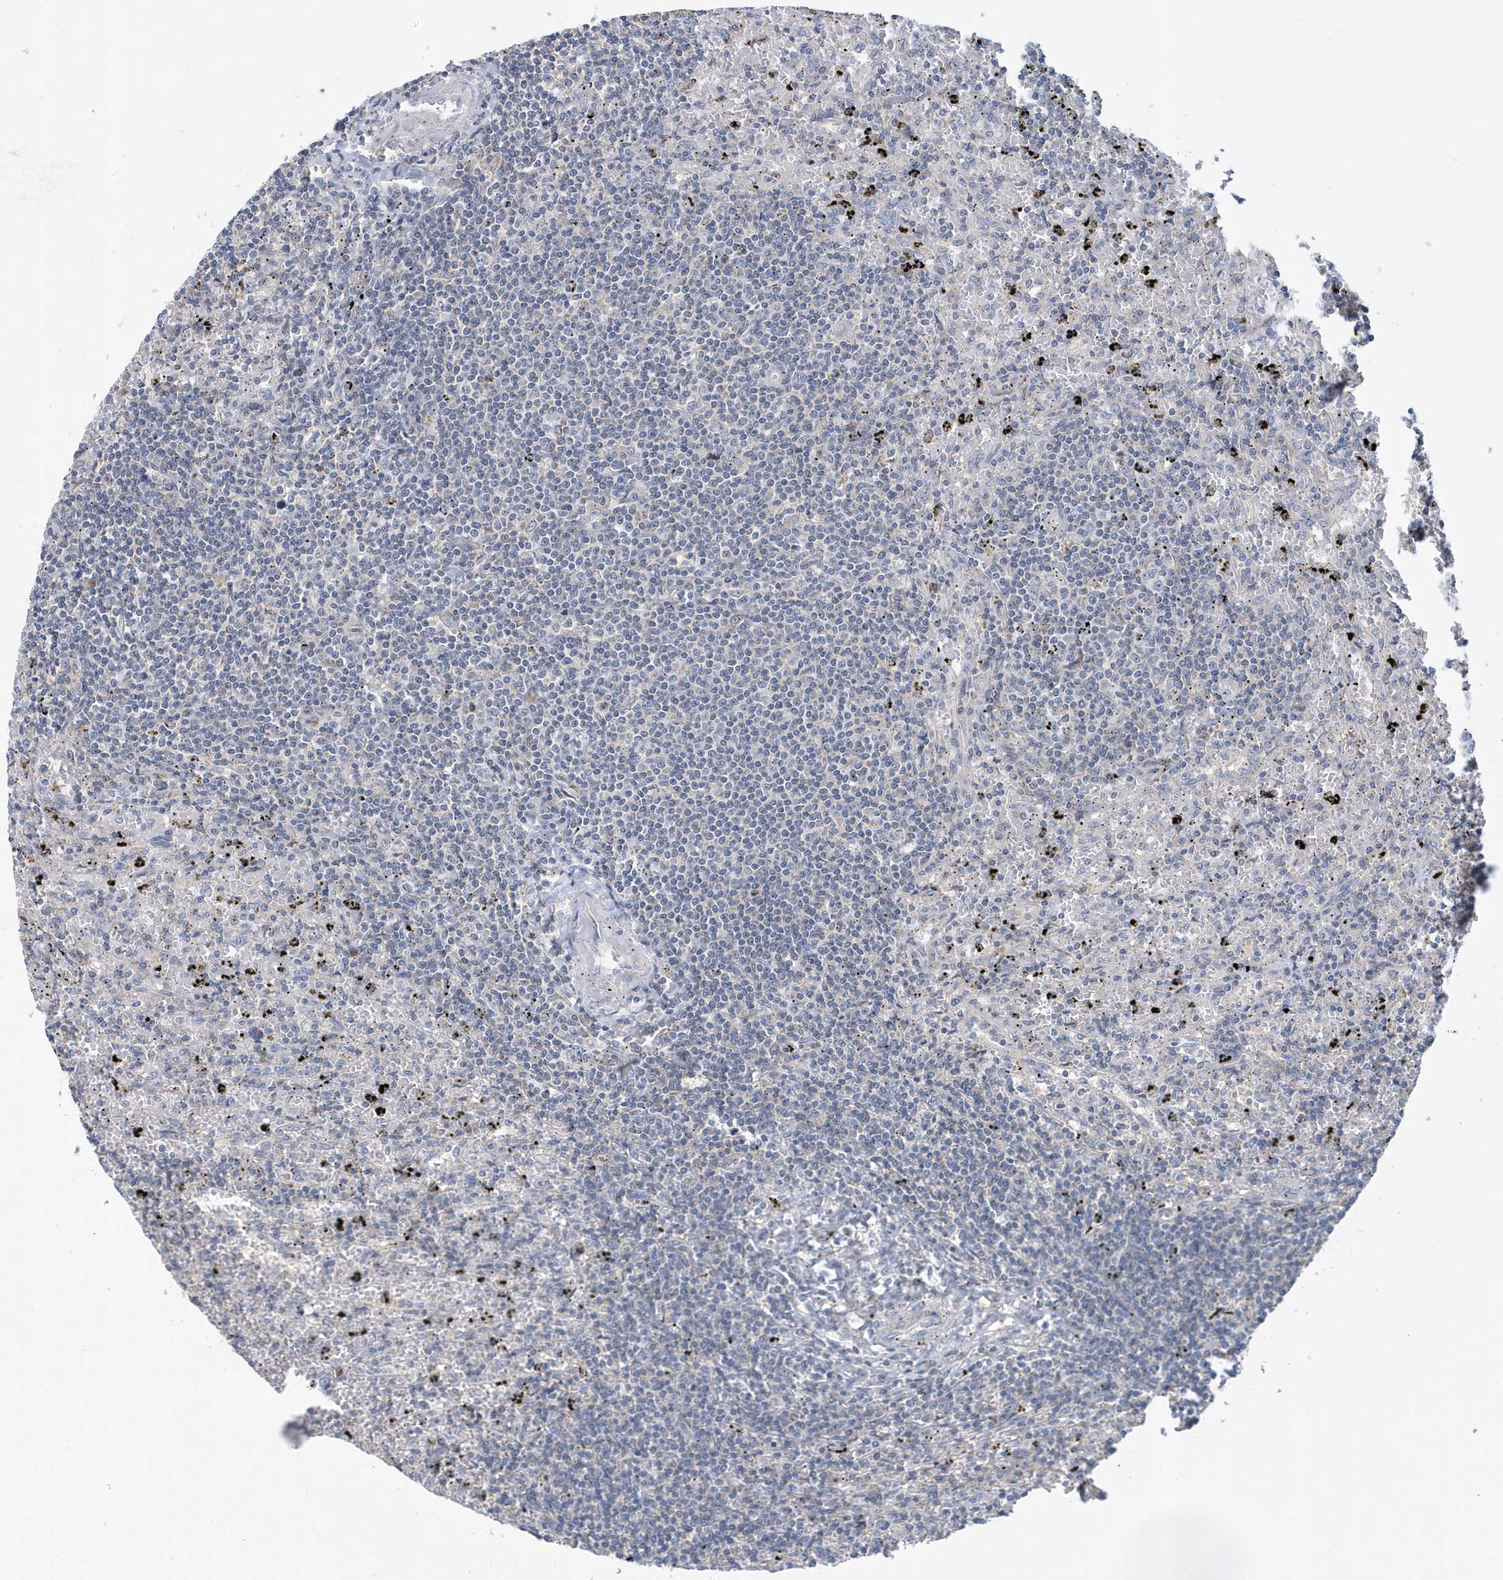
{"staining": {"intensity": "negative", "quantity": "none", "location": "none"}, "tissue": "lymphoma", "cell_type": "Tumor cells", "image_type": "cancer", "snomed": [{"axis": "morphology", "description": "Malignant lymphoma, non-Hodgkin's type, Low grade"}, {"axis": "topography", "description": "Spleen"}], "caption": "The IHC image has no significant positivity in tumor cells of low-grade malignant lymphoma, non-Hodgkin's type tissue.", "gene": "TRAIP", "patient": {"sex": "male", "age": 76}}